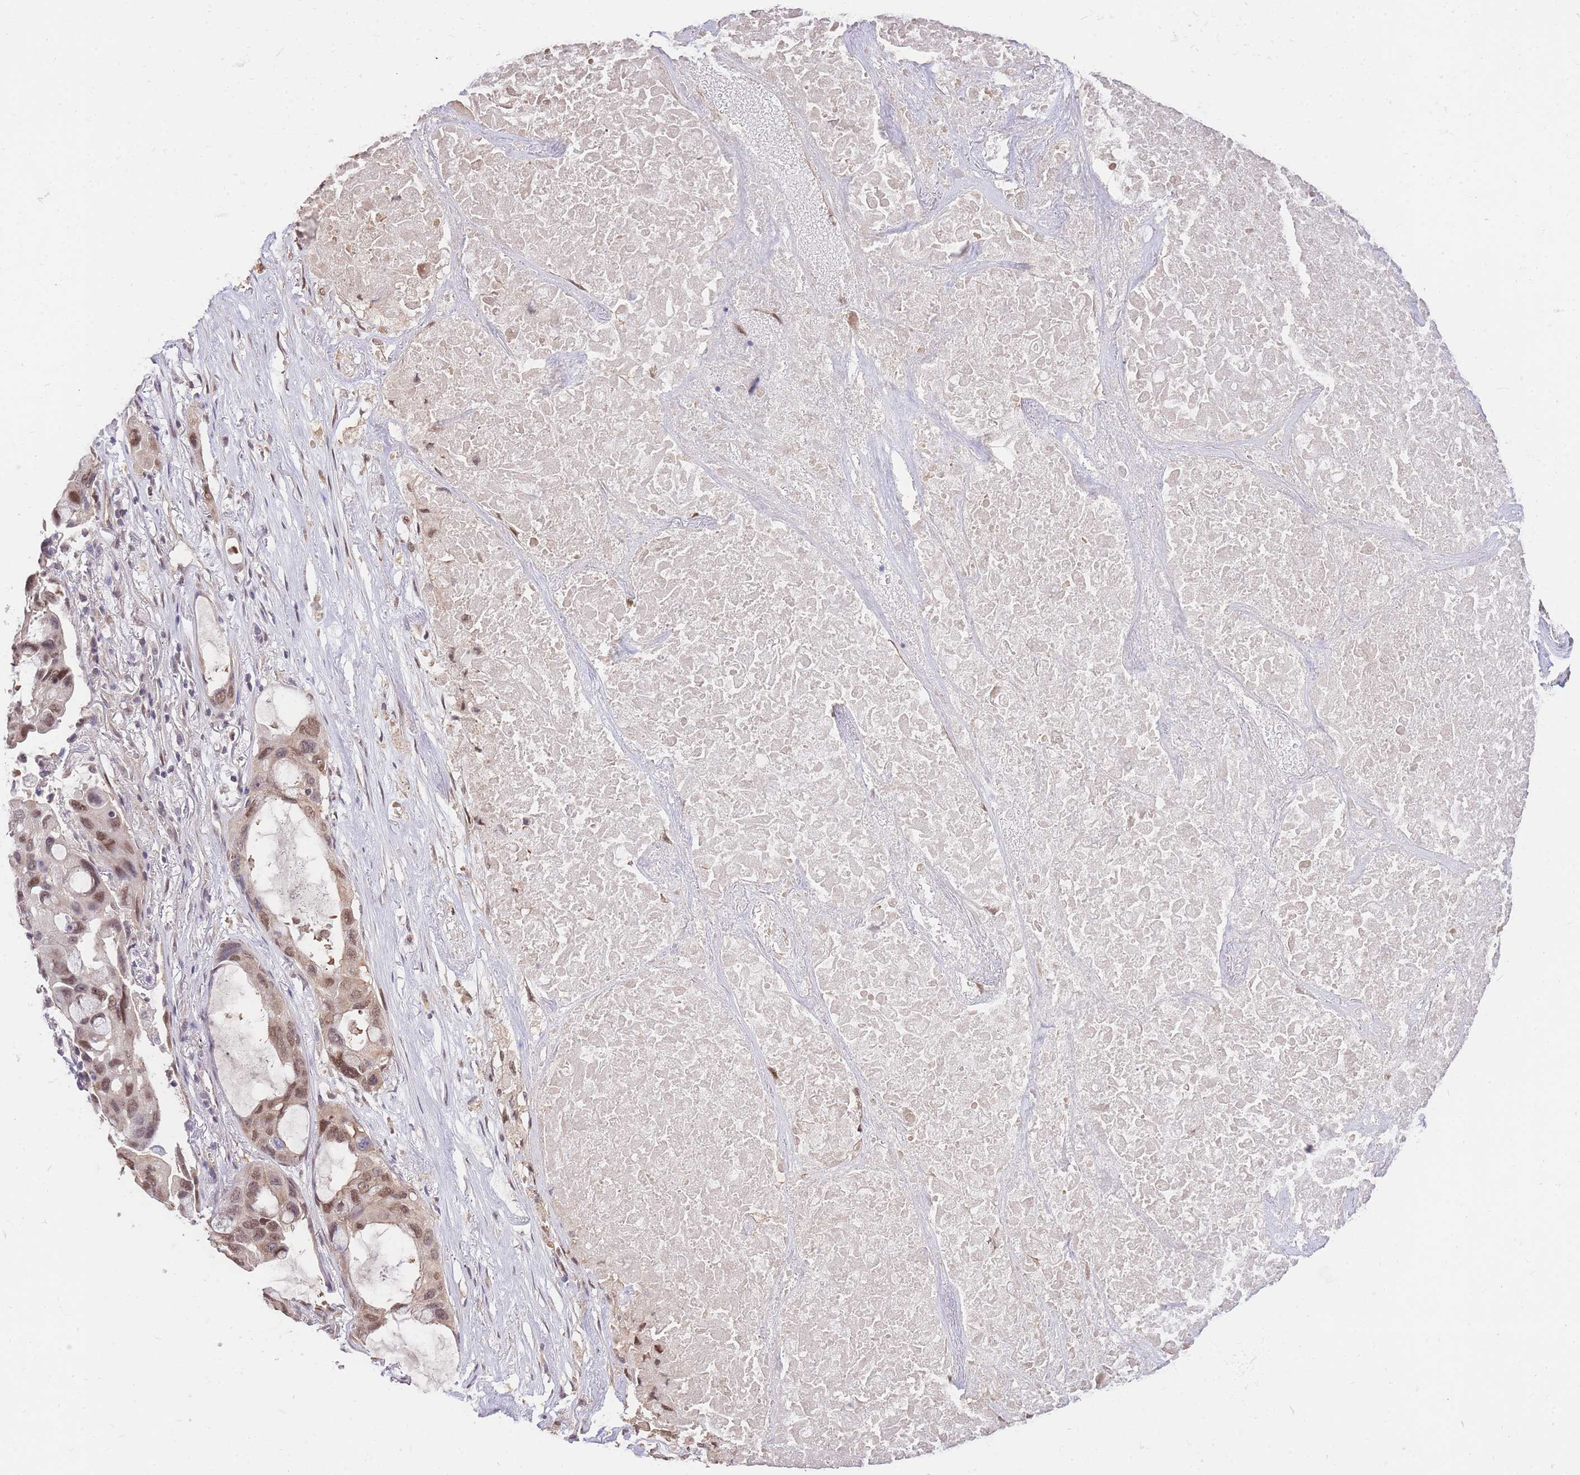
{"staining": {"intensity": "moderate", "quantity": ">75%", "location": "nuclear"}, "tissue": "lung cancer", "cell_type": "Tumor cells", "image_type": "cancer", "snomed": [{"axis": "morphology", "description": "Squamous cell carcinoma, NOS"}, {"axis": "topography", "description": "Lung"}], "caption": "Protein expression analysis of lung cancer (squamous cell carcinoma) reveals moderate nuclear expression in approximately >75% of tumor cells.", "gene": "UBXN7", "patient": {"sex": "female", "age": 73}}